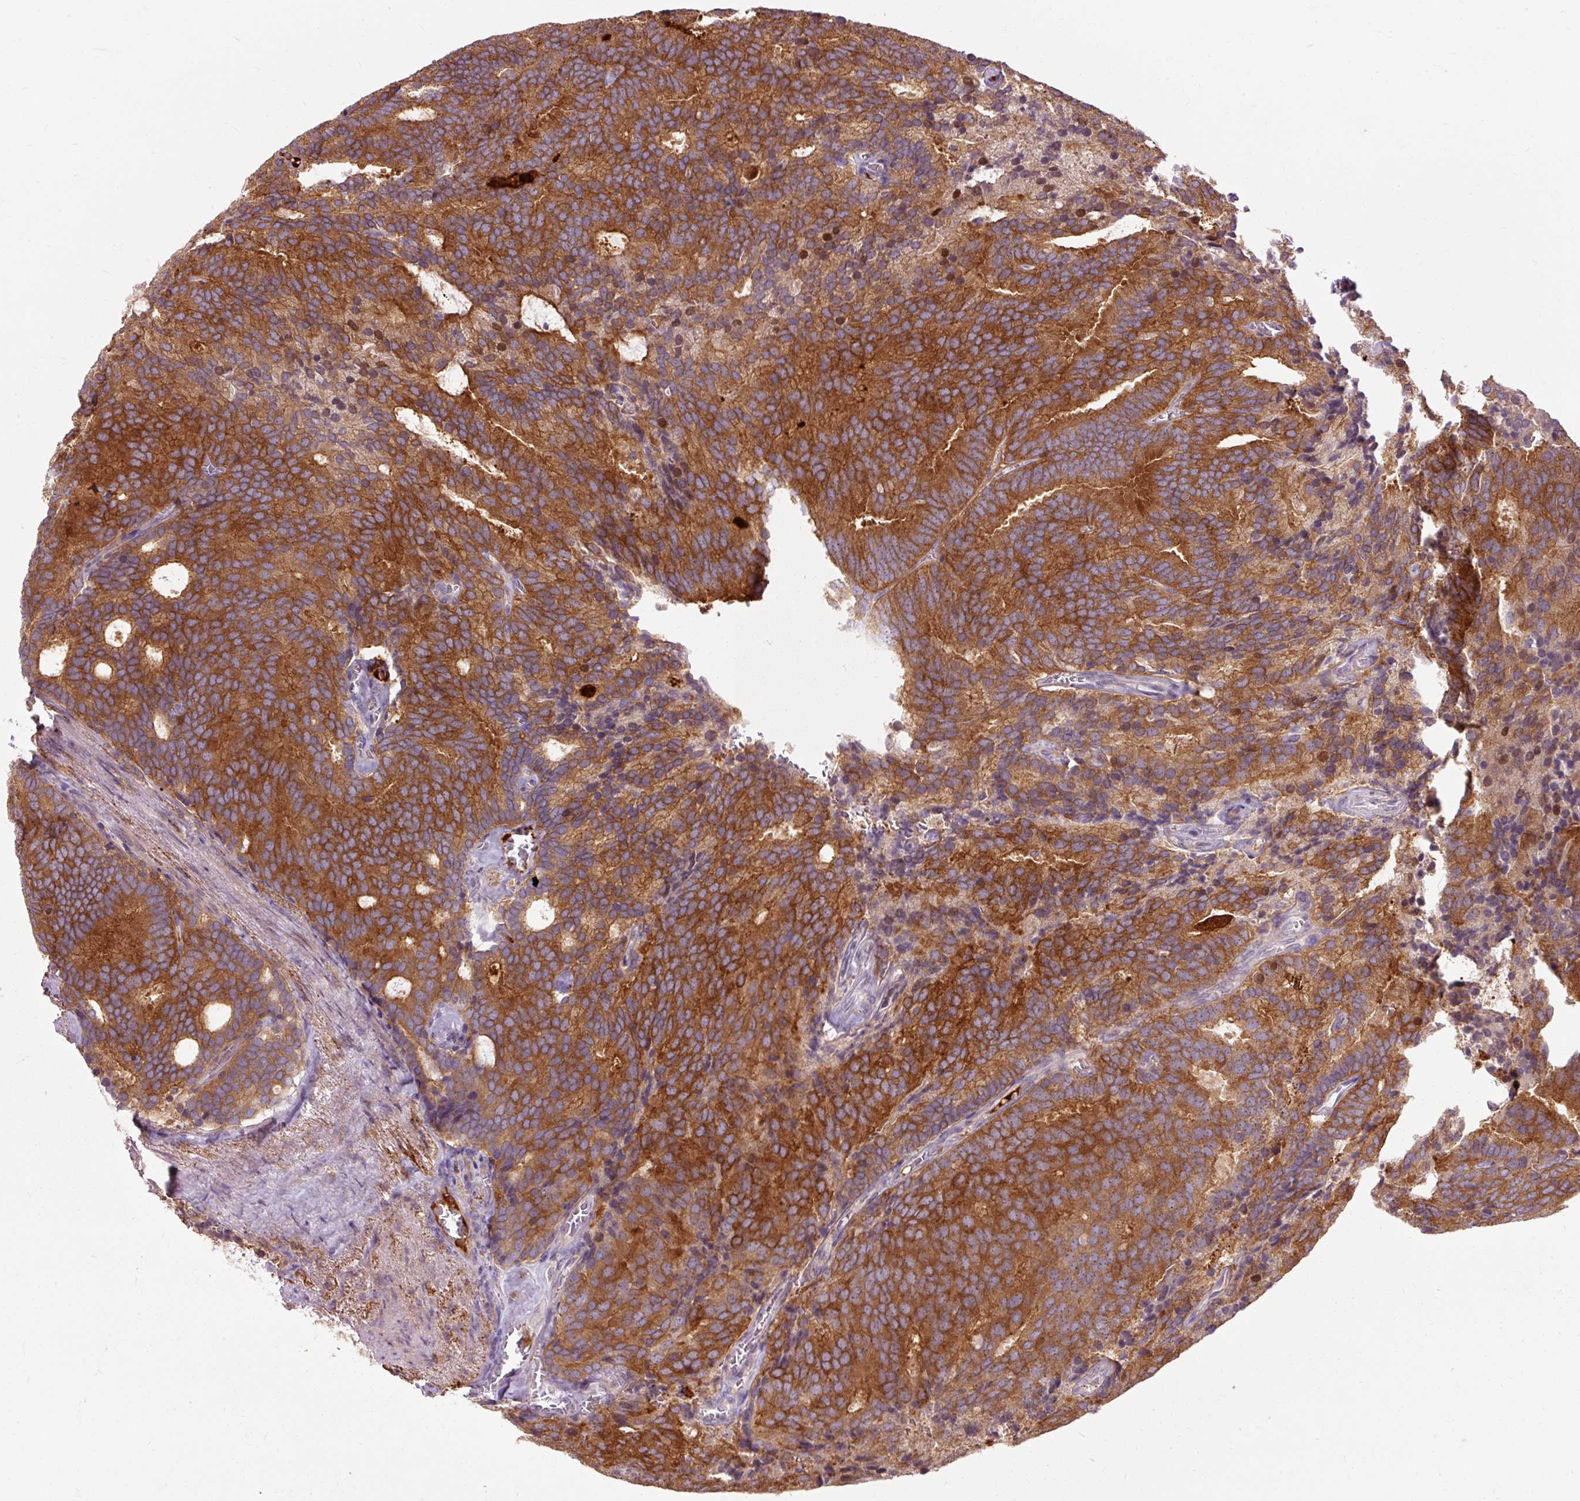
{"staining": {"intensity": "strong", "quantity": ">75%", "location": "cytoplasmic/membranous"}, "tissue": "prostate cancer", "cell_type": "Tumor cells", "image_type": "cancer", "snomed": [{"axis": "morphology", "description": "Adenocarcinoma, Low grade"}, {"axis": "topography", "description": "Prostate"}], "caption": "Immunohistochemical staining of adenocarcinoma (low-grade) (prostate) exhibits high levels of strong cytoplasmic/membranous protein staining in approximately >75% of tumor cells.", "gene": "CEBPZ", "patient": {"sex": "male", "age": 71}}